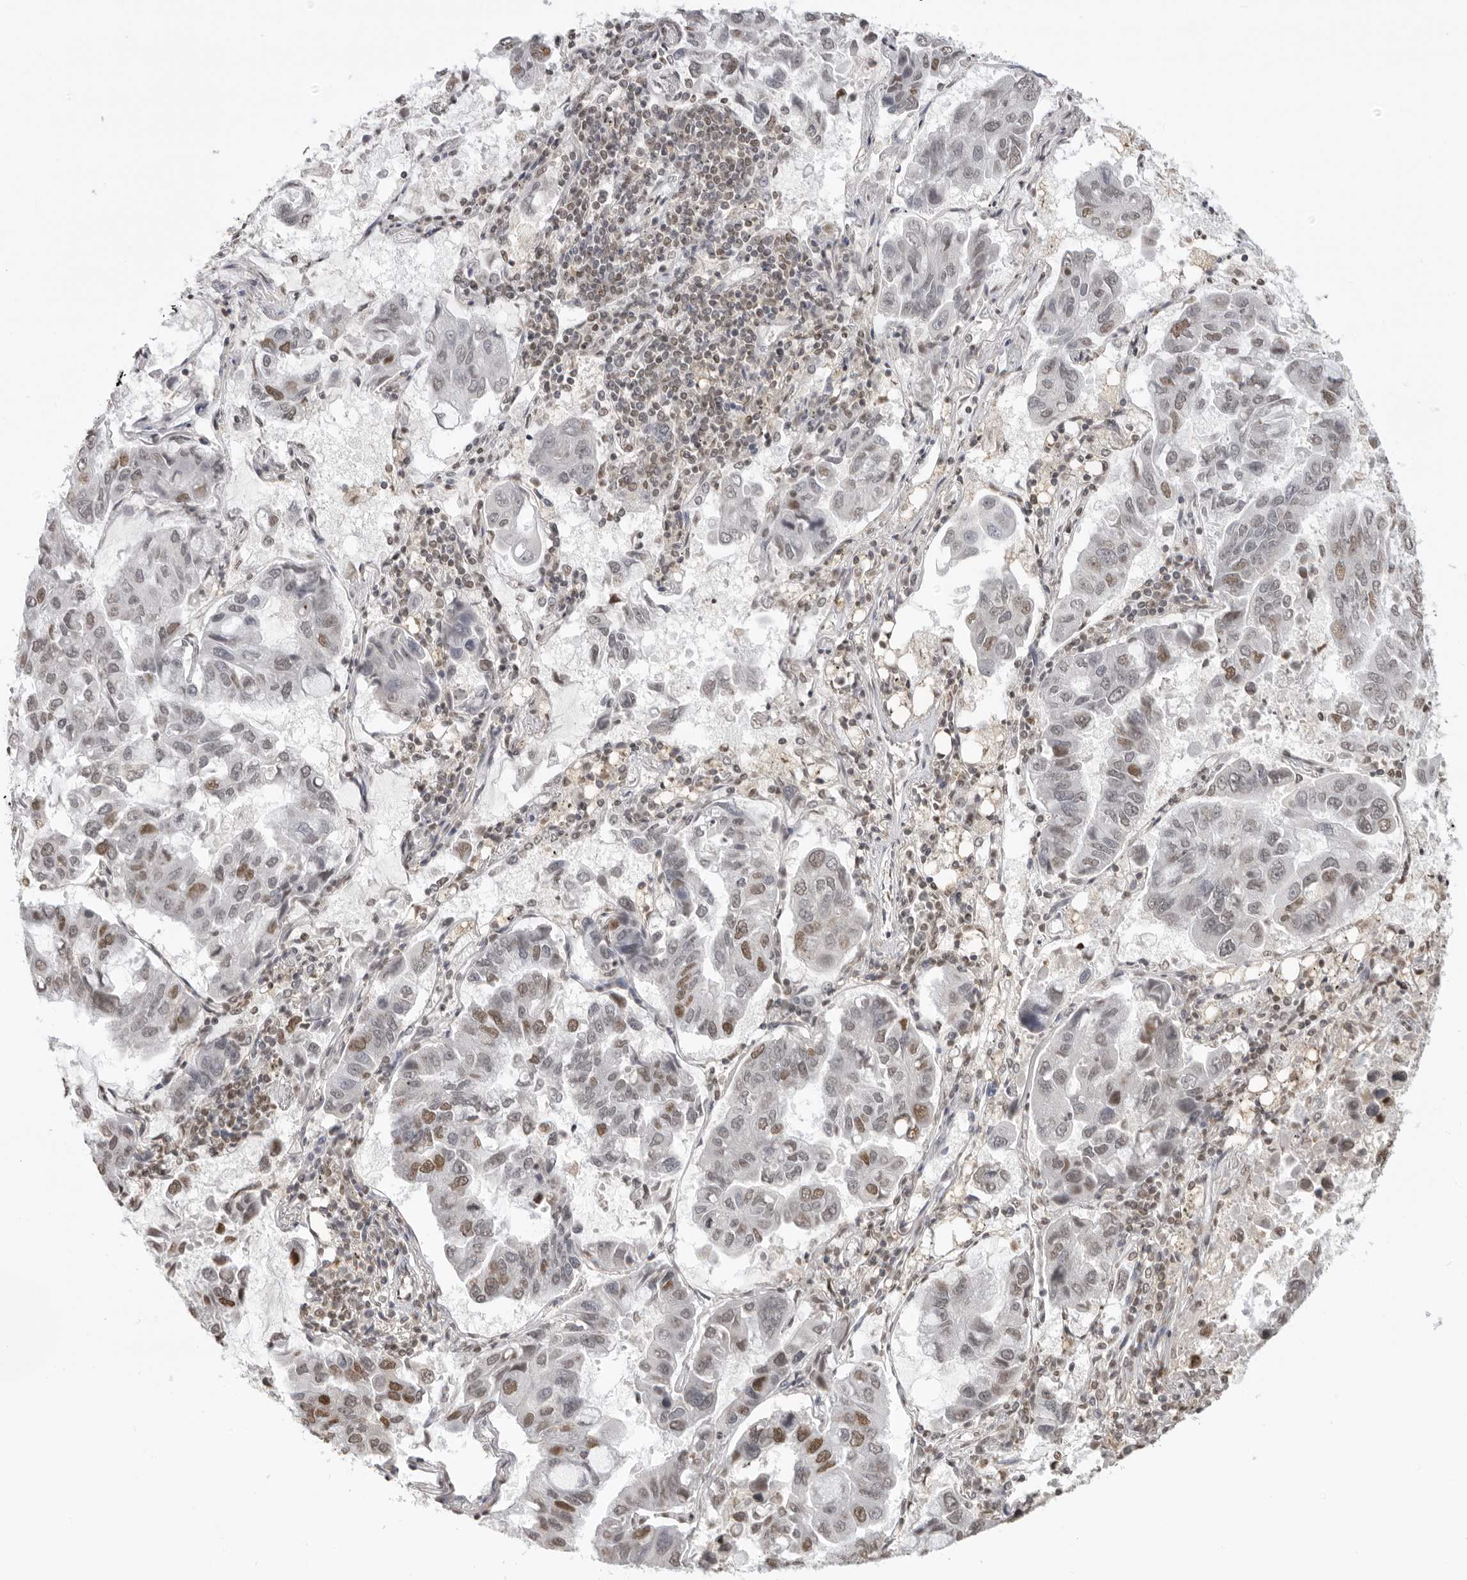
{"staining": {"intensity": "moderate", "quantity": "<25%", "location": "nuclear"}, "tissue": "lung cancer", "cell_type": "Tumor cells", "image_type": "cancer", "snomed": [{"axis": "morphology", "description": "Adenocarcinoma, NOS"}, {"axis": "topography", "description": "Lung"}], "caption": "Lung adenocarcinoma tissue demonstrates moderate nuclear staining in approximately <25% of tumor cells, visualized by immunohistochemistry. (Stains: DAB in brown, nuclei in blue, Microscopy: brightfield microscopy at high magnification).", "gene": "RPA2", "patient": {"sex": "male", "age": 64}}